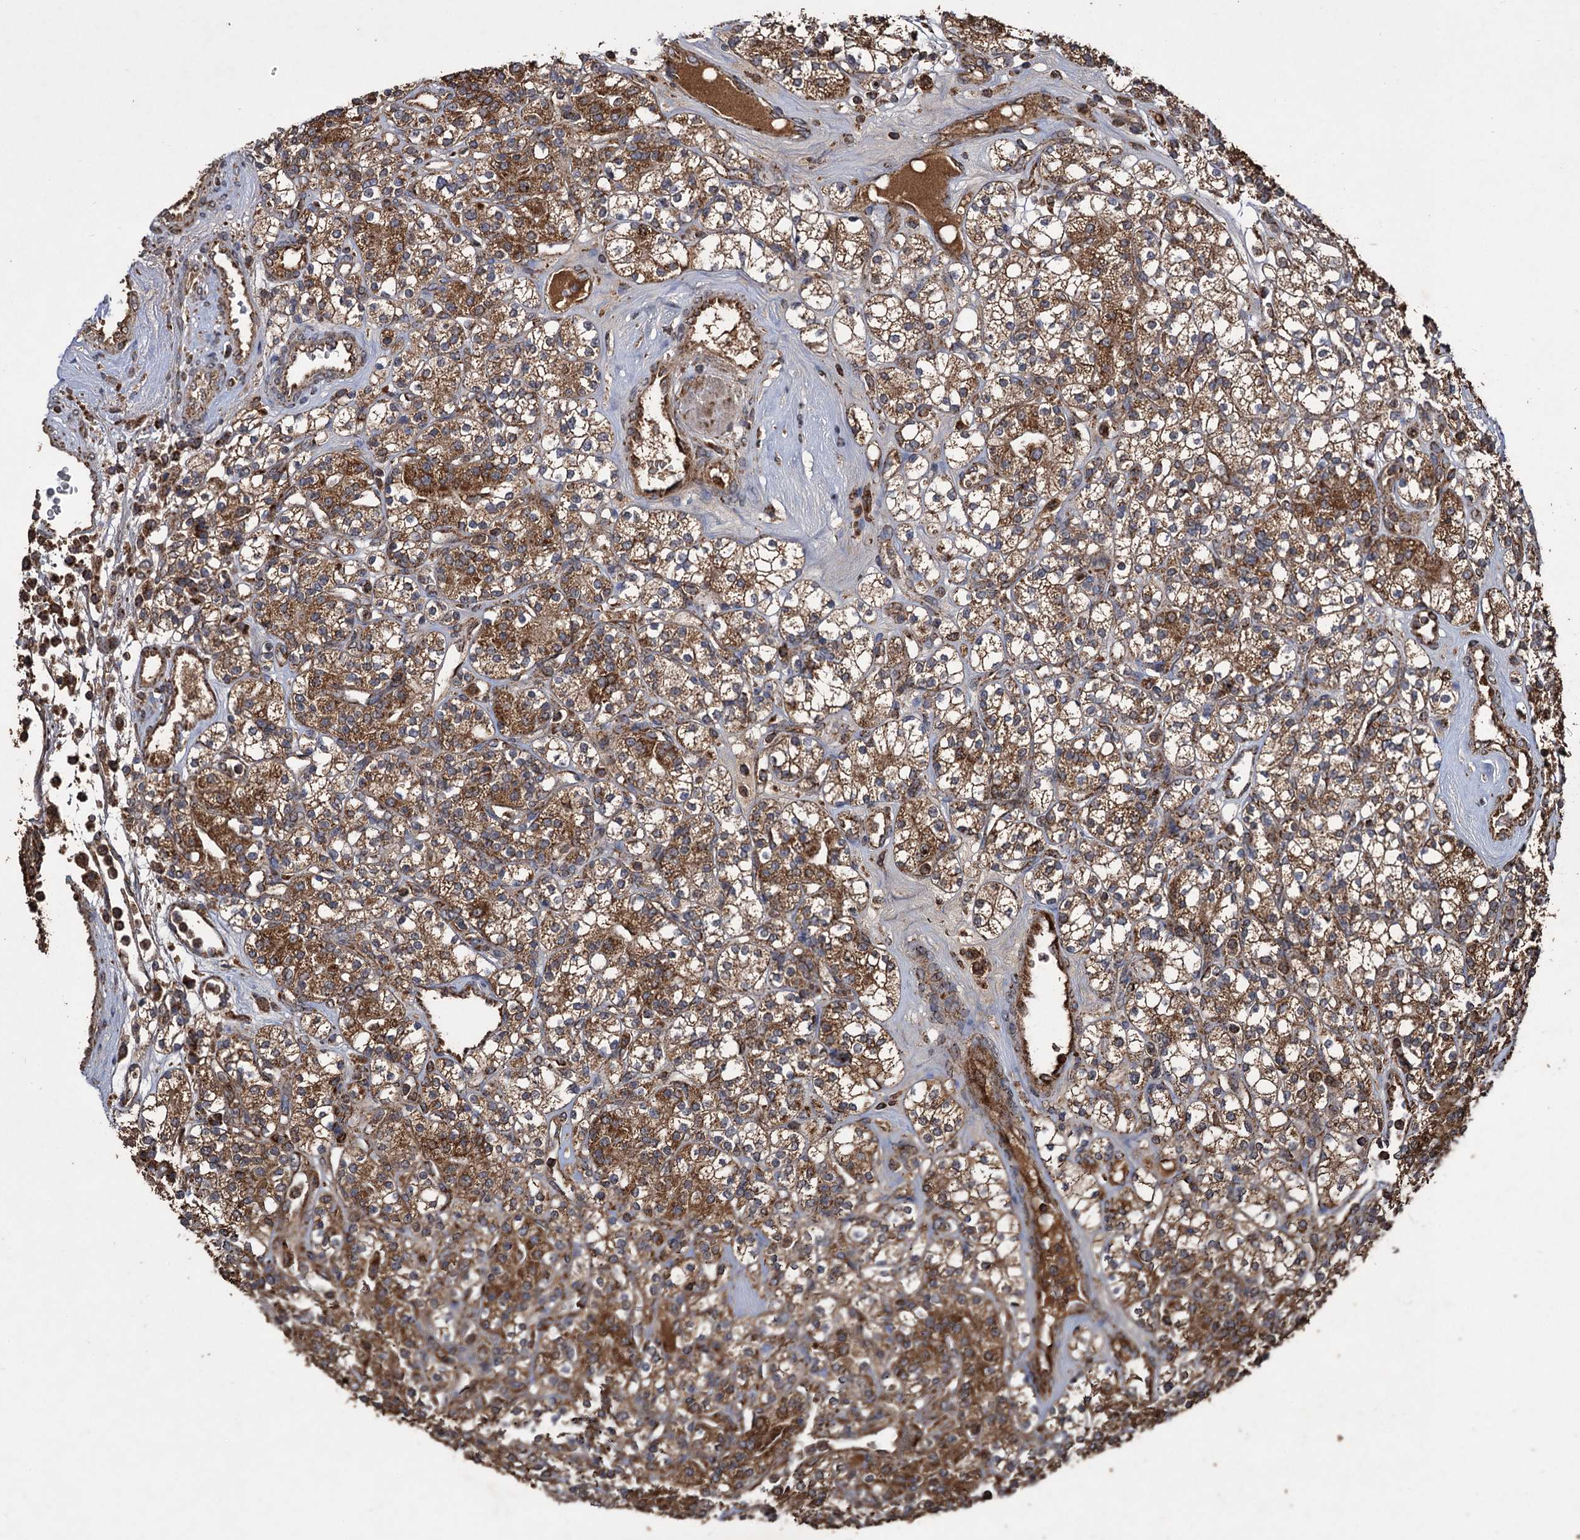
{"staining": {"intensity": "strong", "quantity": ">75%", "location": "cytoplasmic/membranous"}, "tissue": "renal cancer", "cell_type": "Tumor cells", "image_type": "cancer", "snomed": [{"axis": "morphology", "description": "Adenocarcinoma, NOS"}, {"axis": "topography", "description": "Kidney"}], "caption": "High-magnification brightfield microscopy of renal cancer stained with DAB (3,3'-diaminobenzidine) (brown) and counterstained with hematoxylin (blue). tumor cells exhibit strong cytoplasmic/membranous positivity is present in about>75% of cells. Using DAB (brown) and hematoxylin (blue) stains, captured at high magnification using brightfield microscopy.", "gene": "IPO4", "patient": {"sex": "male", "age": 77}}